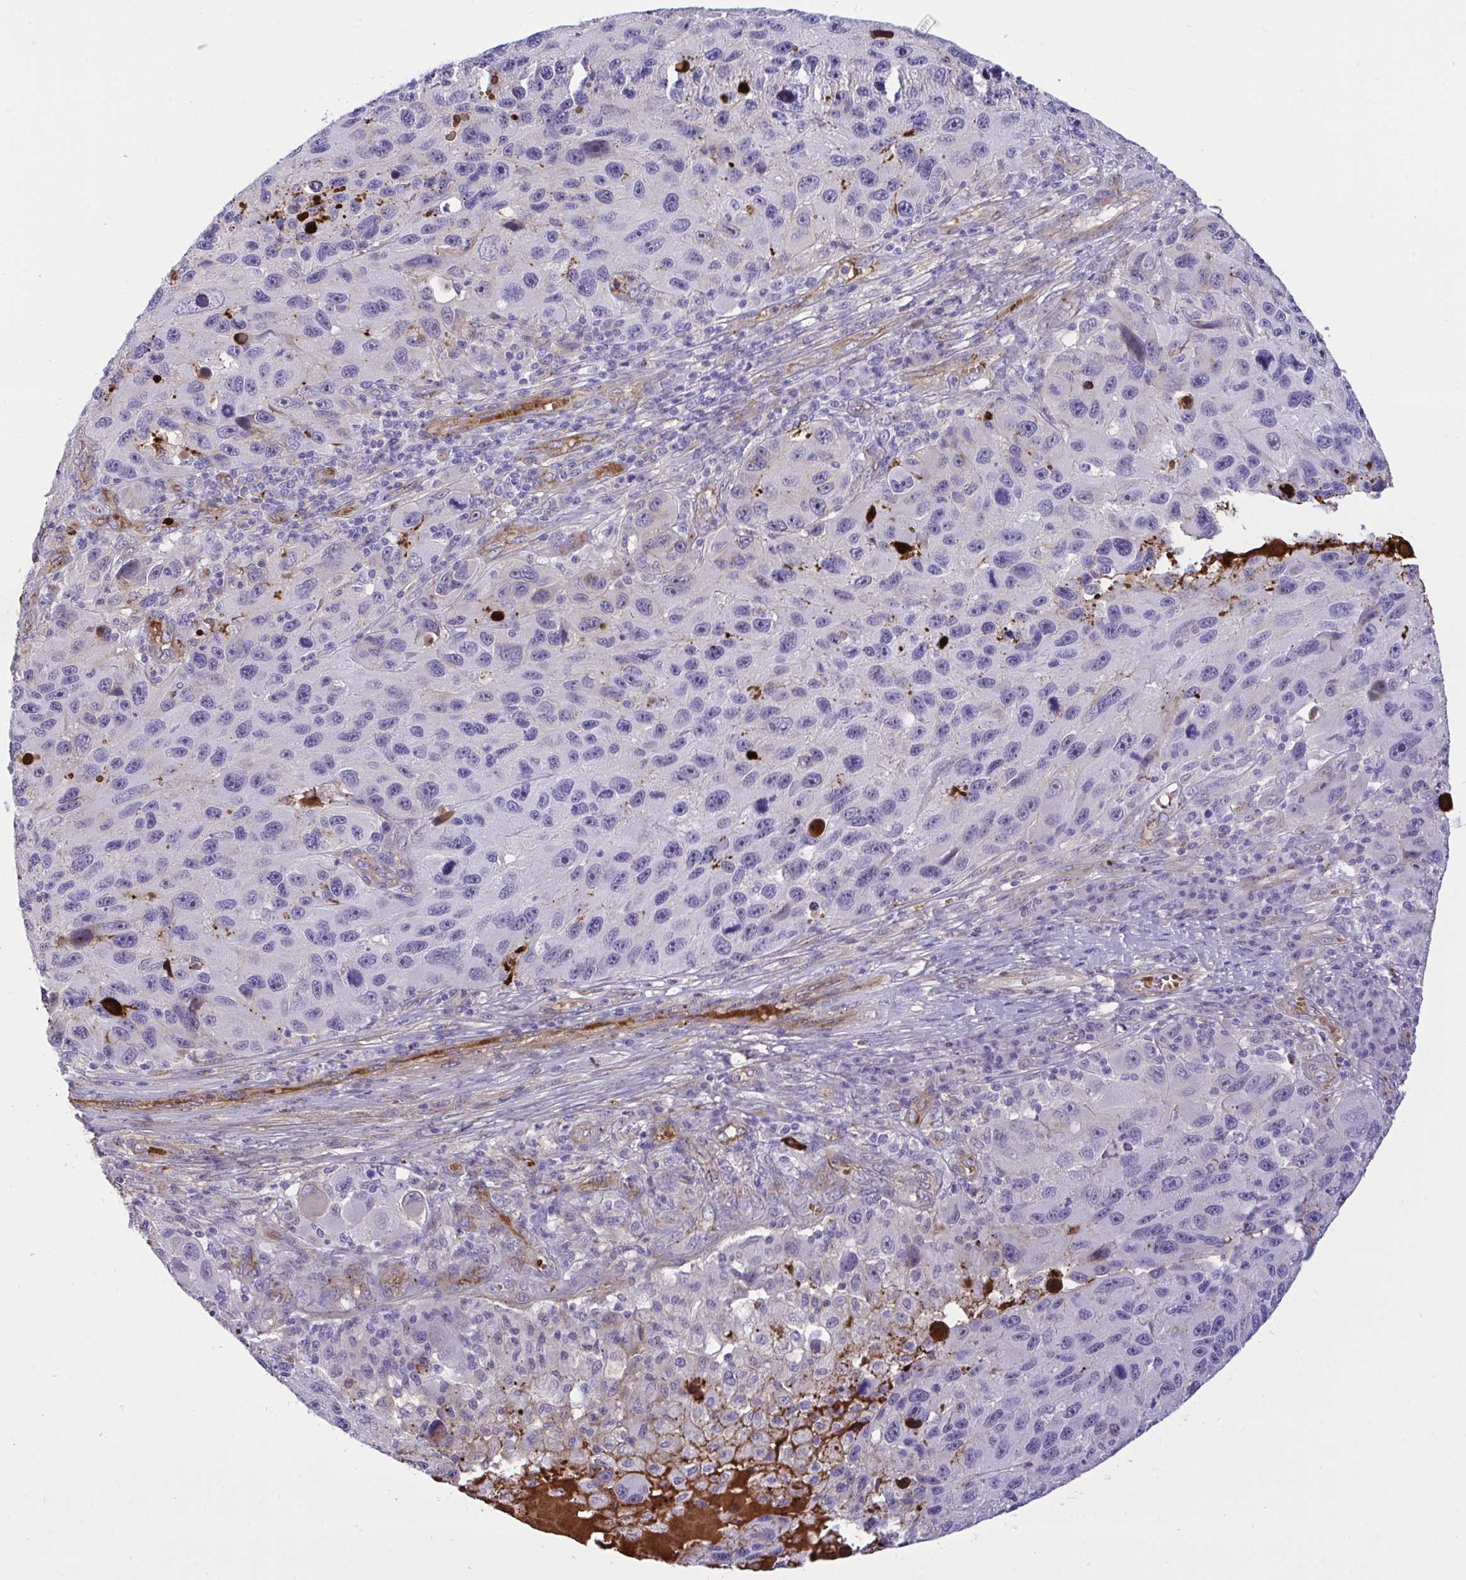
{"staining": {"intensity": "negative", "quantity": "none", "location": "none"}, "tissue": "melanoma", "cell_type": "Tumor cells", "image_type": "cancer", "snomed": [{"axis": "morphology", "description": "Malignant melanoma, NOS"}, {"axis": "topography", "description": "Skin"}], "caption": "Protein analysis of malignant melanoma demonstrates no significant staining in tumor cells.", "gene": "F2", "patient": {"sex": "male", "age": 53}}